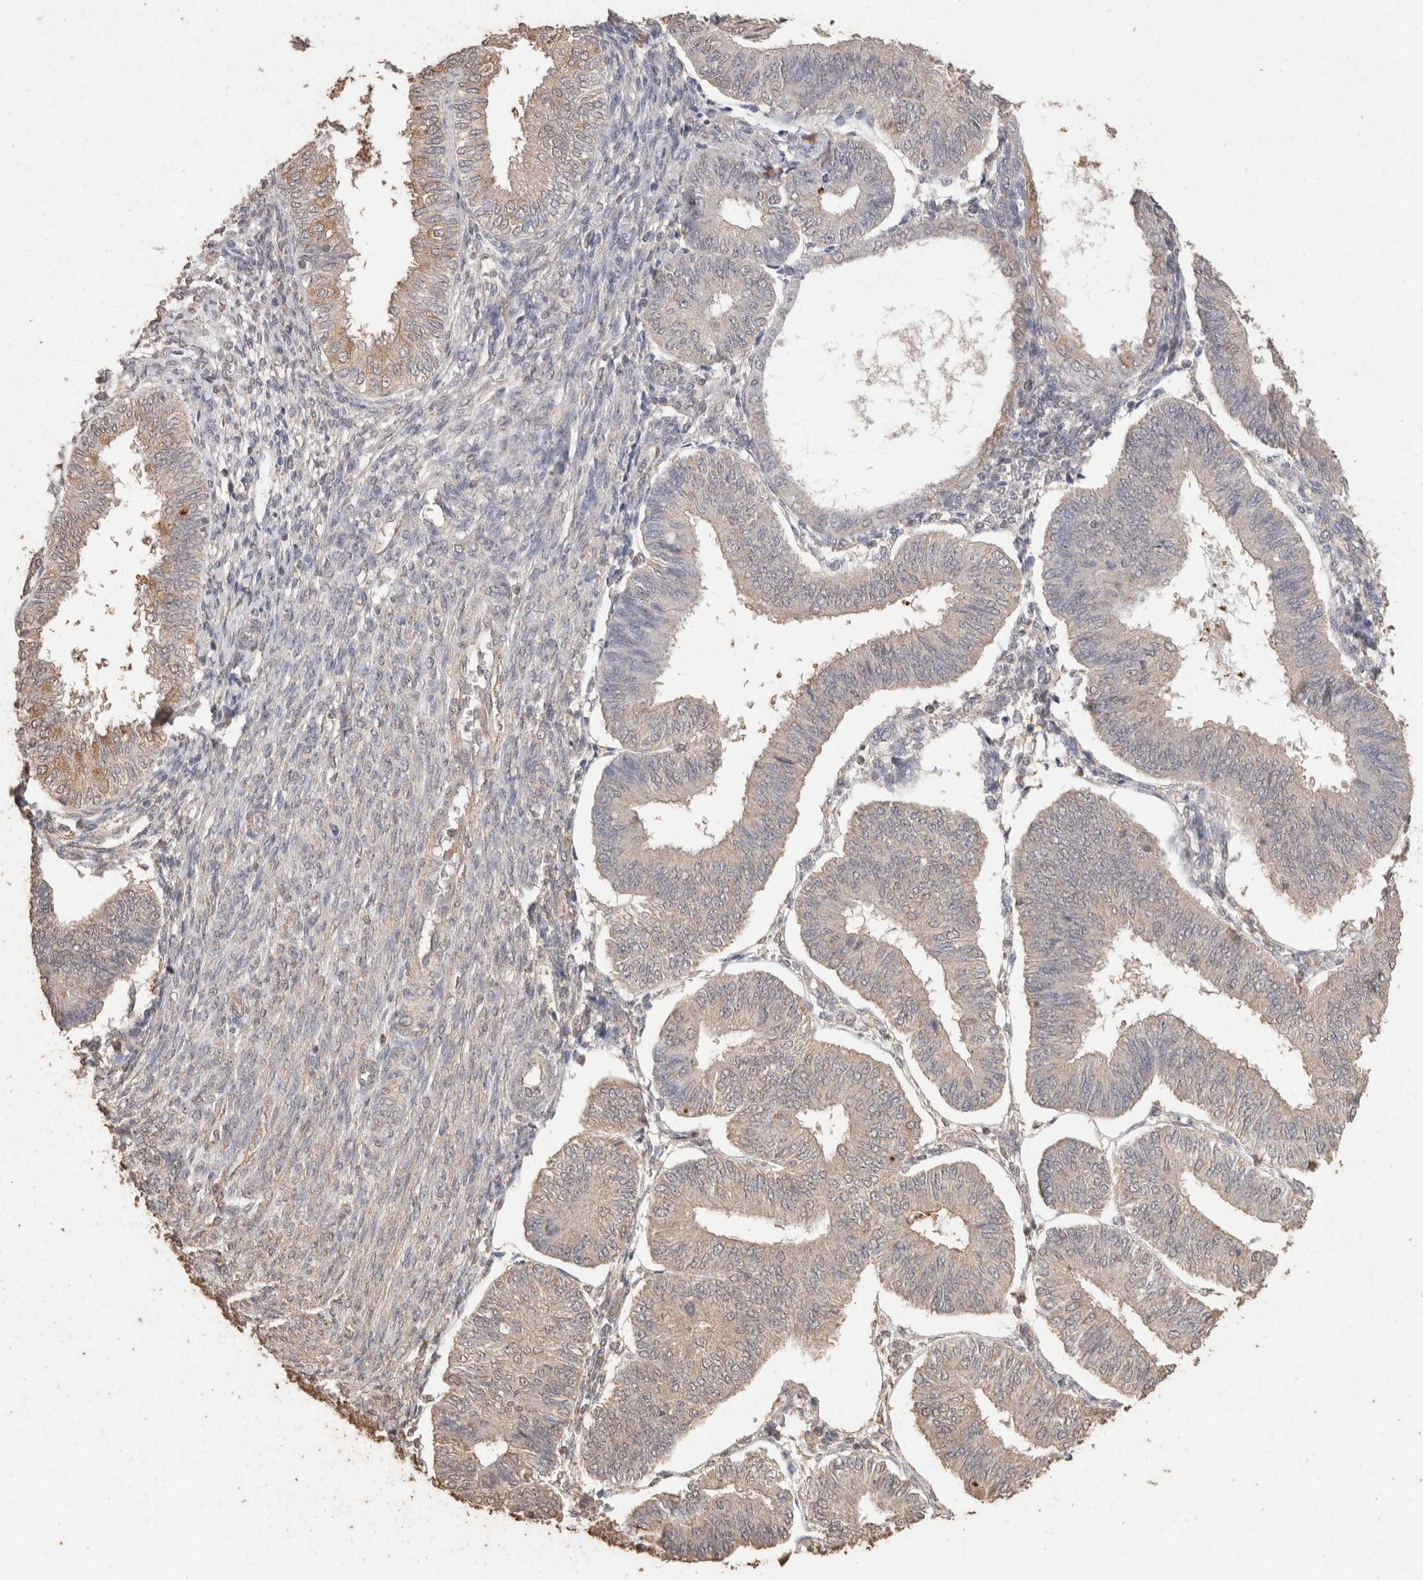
{"staining": {"intensity": "weak", "quantity": "<25%", "location": "cytoplasmic/membranous"}, "tissue": "endometrial cancer", "cell_type": "Tumor cells", "image_type": "cancer", "snomed": [{"axis": "morphology", "description": "Adenocarcinoma, NOS"}, {"axis": "topography", "description": "Endometrium"}], "caption": "High power microscopy image of an immunohistochemistry (IHC) photomicrograph of endometrial cancer (adenocarcinoma), revealing no significant staining in tumor cells.", "gene": "CX3CL1", "patient": {"sex": "female", "age": 58}}